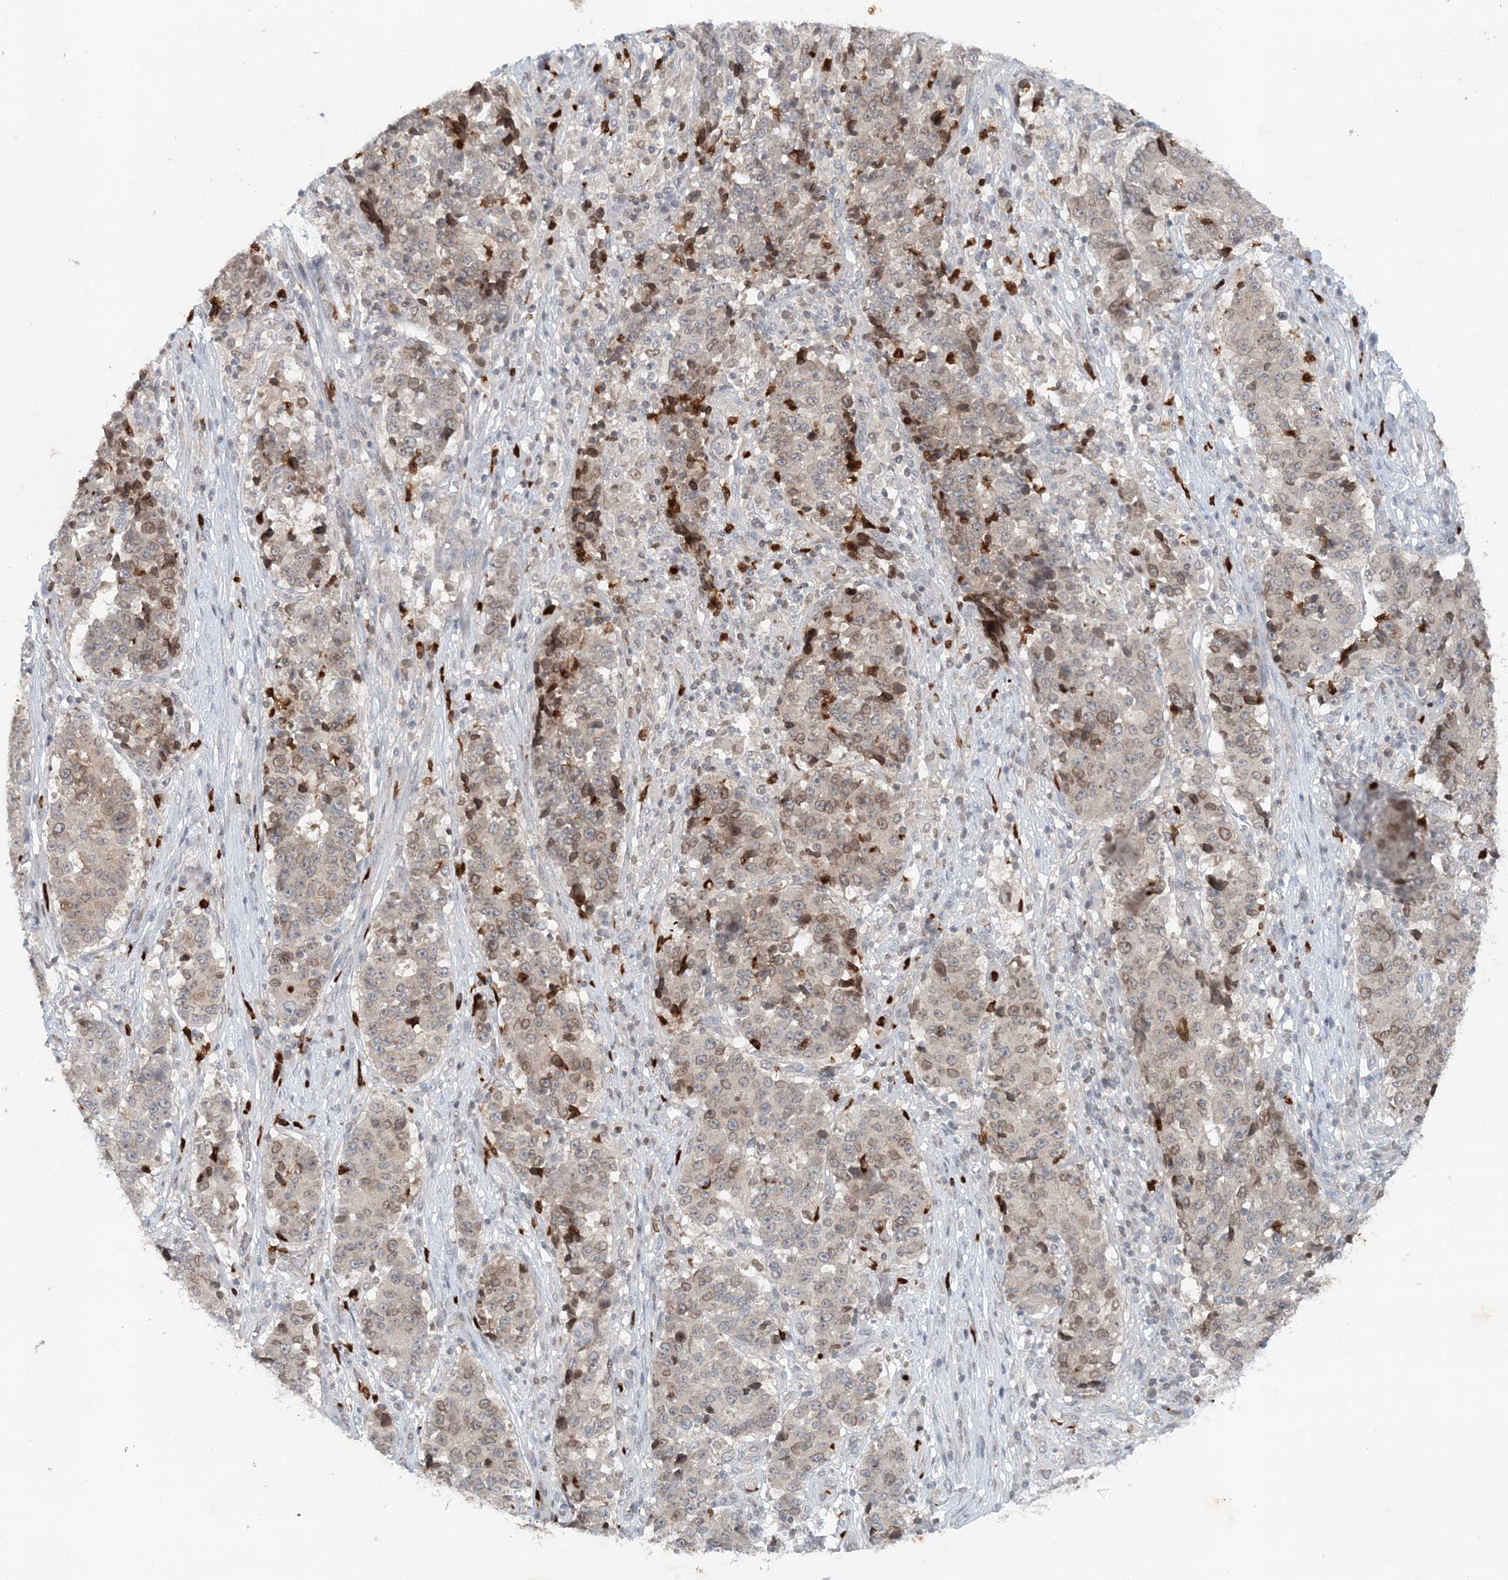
{"staining": {"intensity": "moderate", "quantity": "25%-75%", "location": "cytoplasmic/membranous,nuclear"}, "tissue": "stomach cancer", "cell_type": "Tumor cells", "image_type": "cancer", "snomed": [{"axis": "morphology", "description": "Adenocarcinoma, NOS"}, {"axis": "topography", "description": "Stomach"}], "caption": "Tumor cells exhibit medium levels of moderate cytoplasmic/membranous and nuclear expression in approximately 25%-75% of cells in human stomach adenocarcinoma.", "gene": "NUP54", "patient": {"sex": "male", "age": 59}}